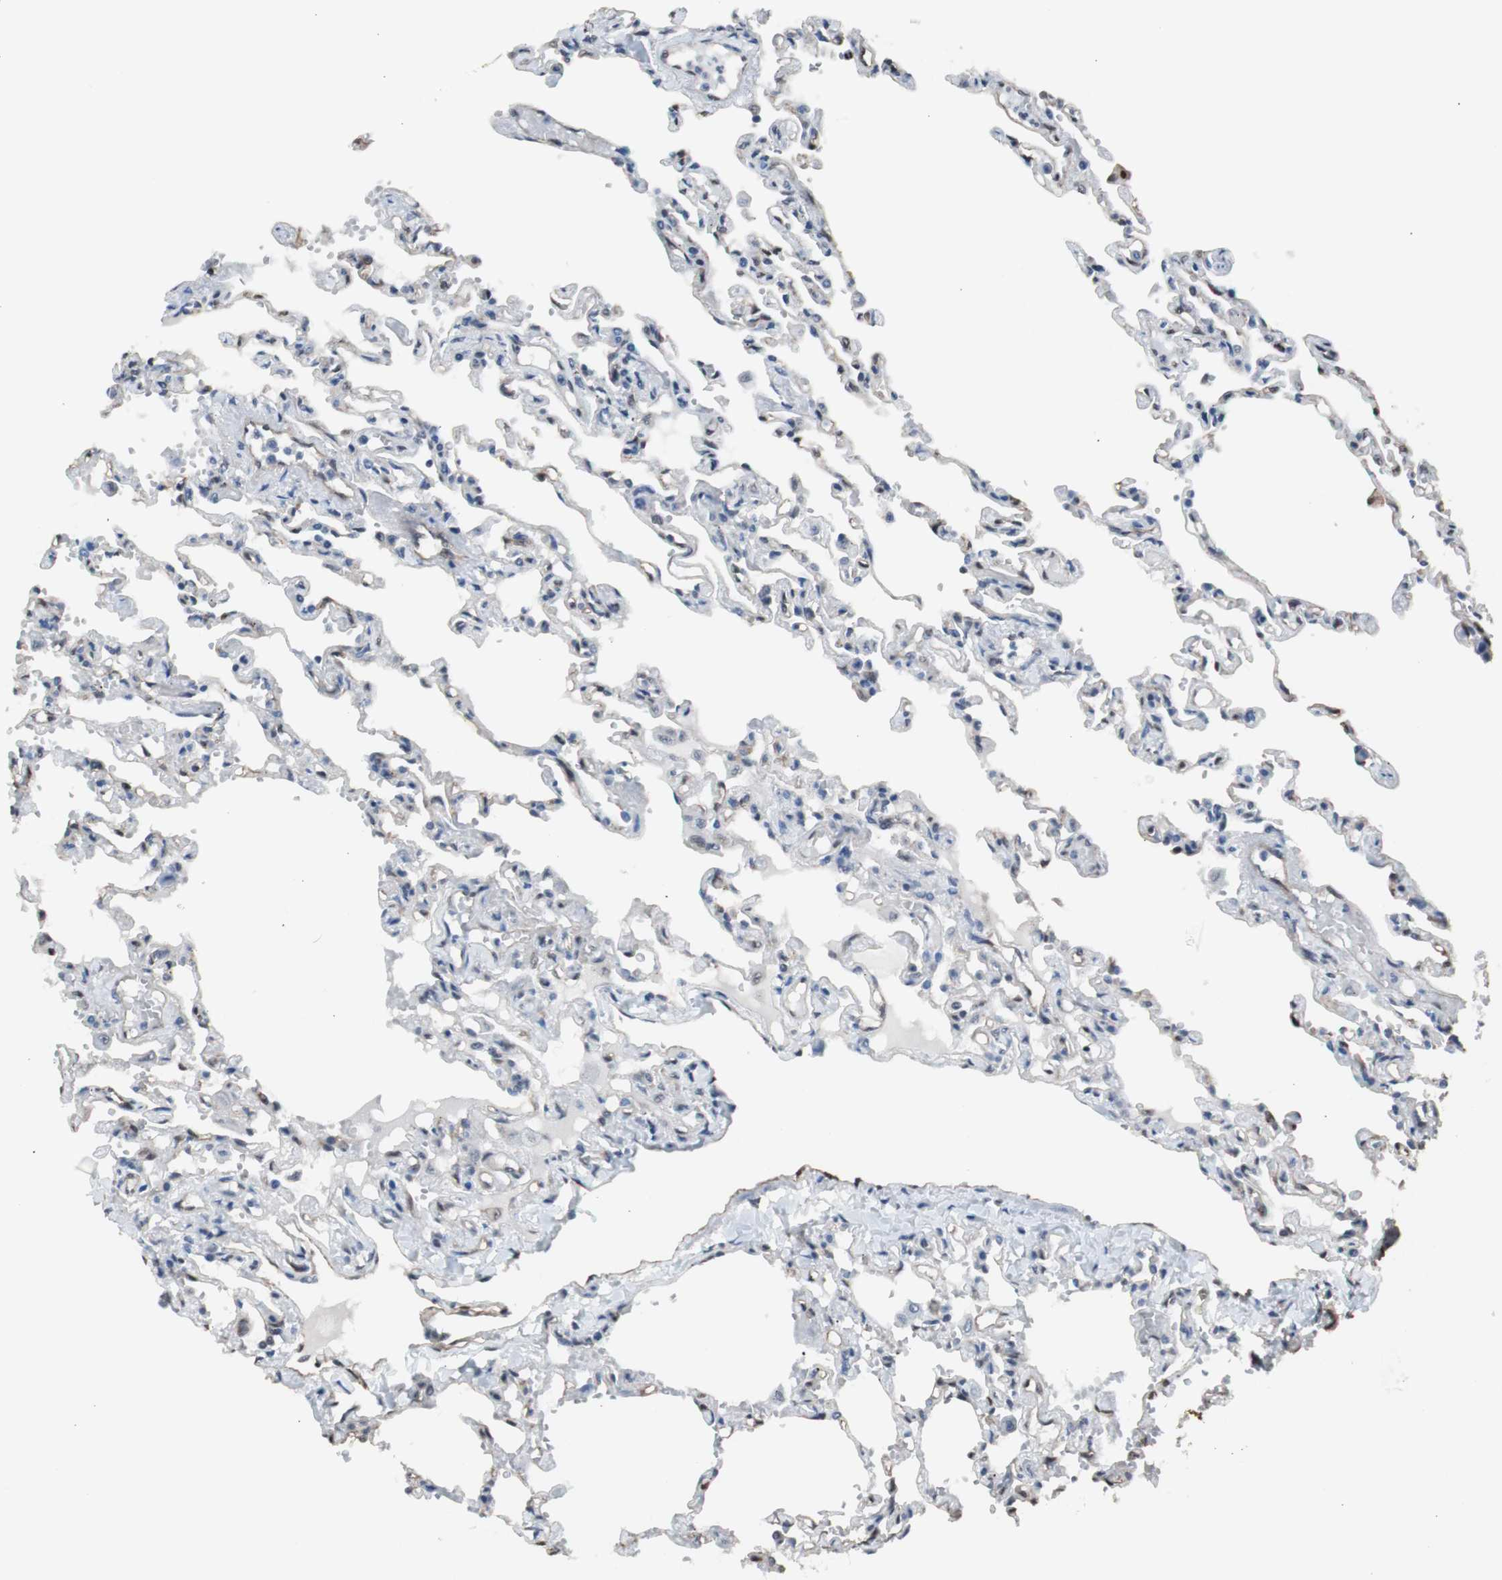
{"staining": {"intensity": "moderate", "quantity": "25%-75%", "location": "nuclear"}, "tissue": "lung", "cell_type": "Alveolar cells", "image_type": "normal", "snomed": [{"axis": "morphology", "description": "Normal tissue, NOS"}, {"axis": "topography", "description": "Lung"}], "caption": "Moderate nuclear staining is seen in approximately 25%-75% of alveolar cells in unremarkable lung.", "gene": "PML", "patient": {"sex": "male", "age": 21}}